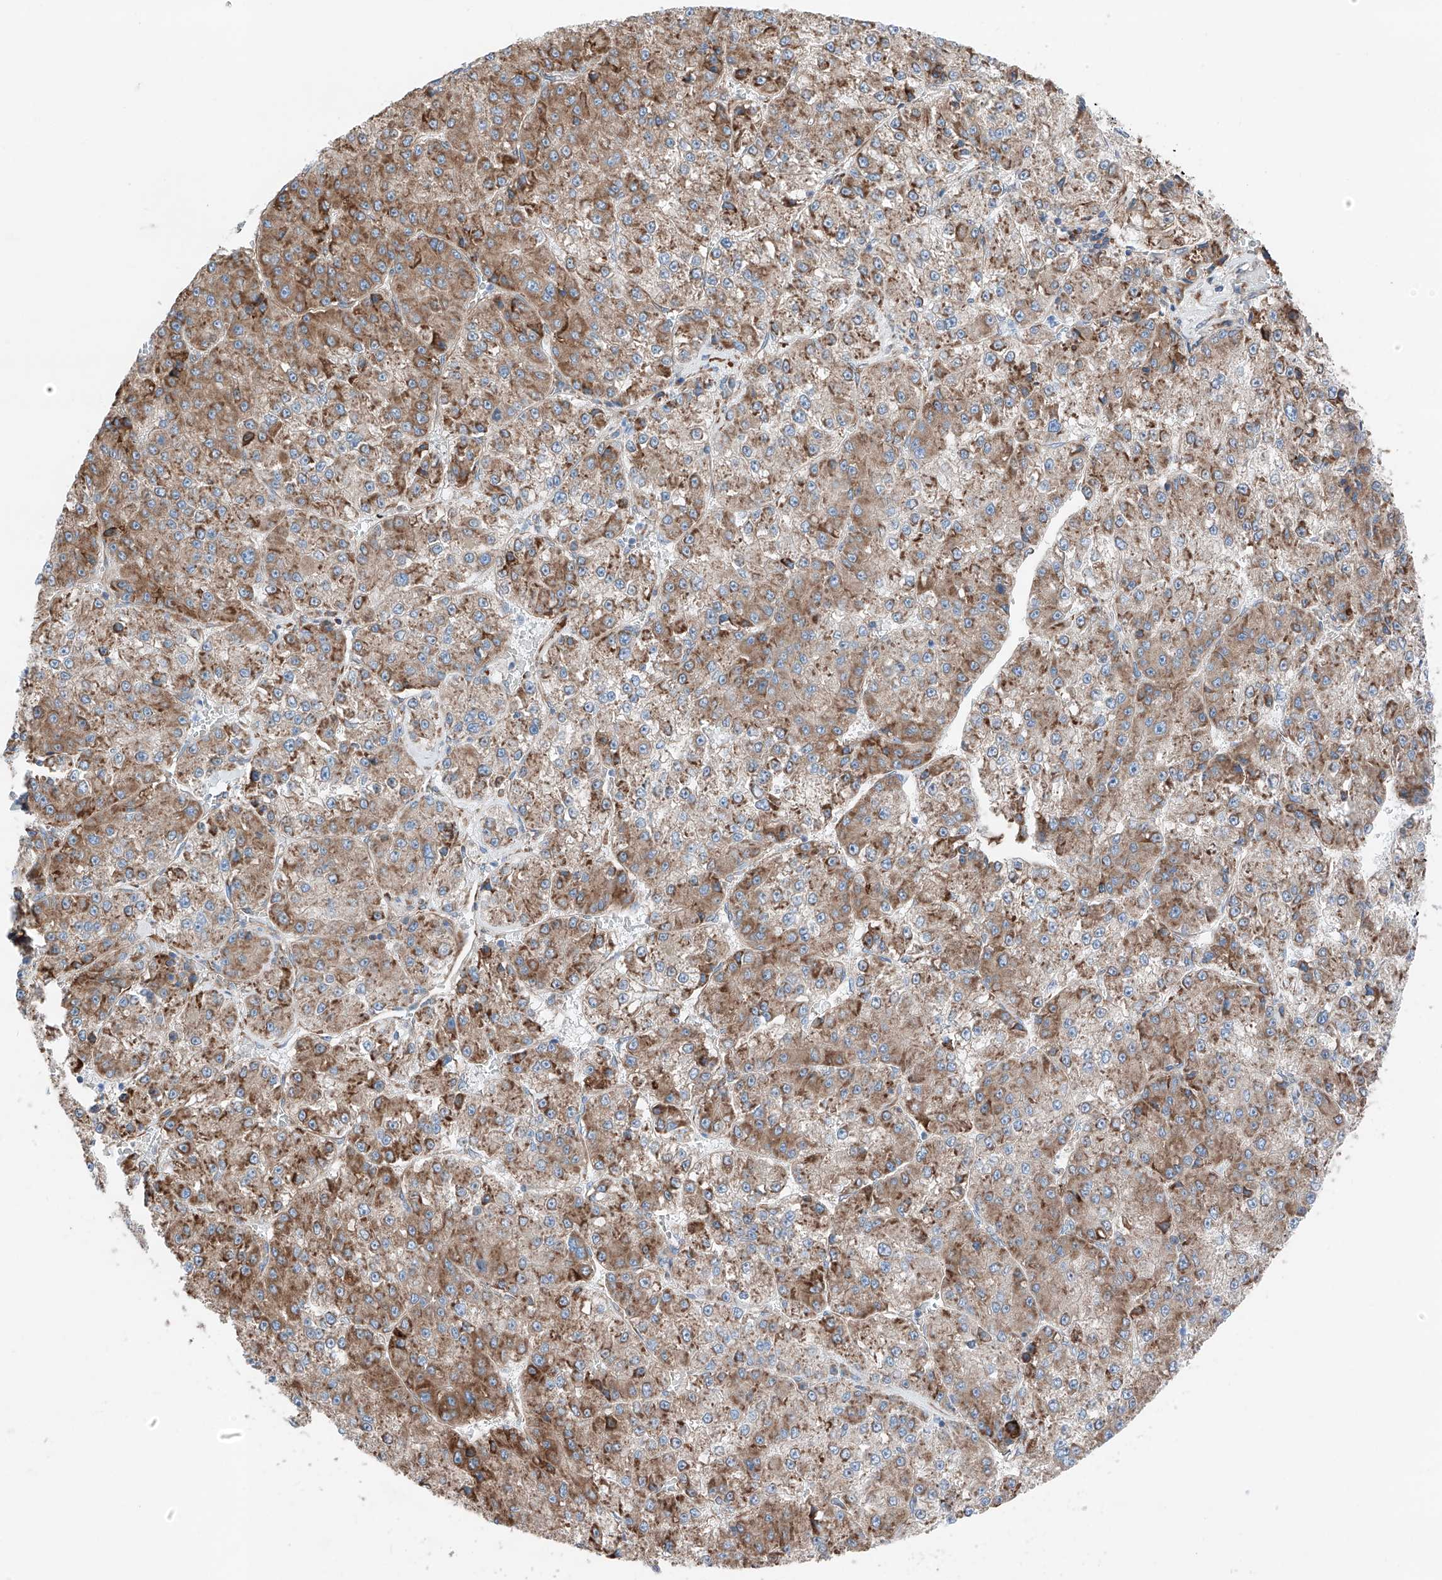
{"staining": {"intensity": "moderate", "quantity": ">75%", "location": "cytoplasmic/membranous"}, "tissue": "liver cancer", "cell_type": "Tumor cells", "image_type": "cancer", "snomed": [{"axis": "morphology", "description": "Carcinoma, Hepatocellular, NOS"}, {"axis": "topography", "description": "Liver"}], "caption": "Protein analysis of liver hepatocellular carcinoma tissue demonstrates moderate cytoplasmic/membranous expression in about >75% of tumor cells. (IHC, brightfield microscopy, high magnification).", "gene": "CRELD1", "patient": {"sex": "female", "age": 73}}